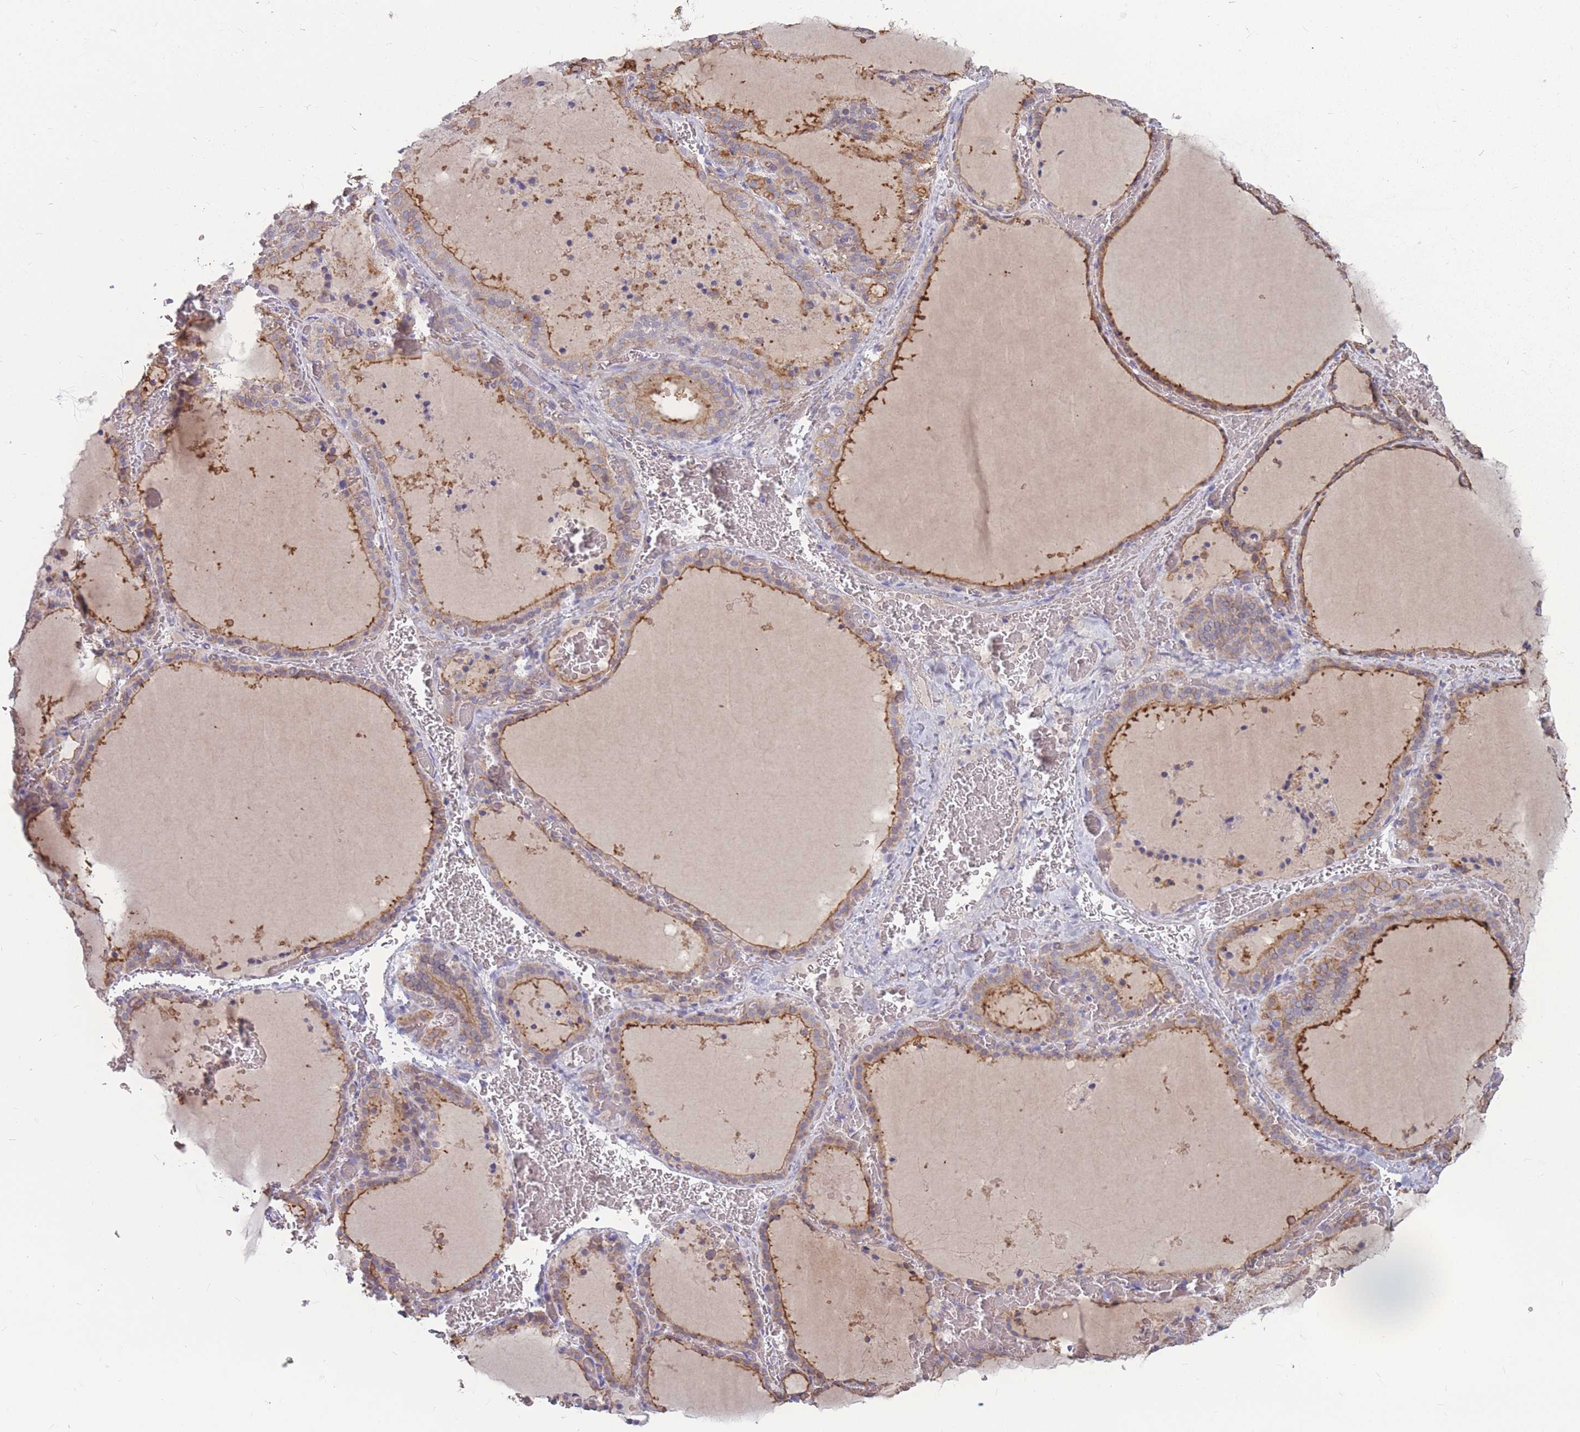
{"staining": {"intensity": "moderate", "quantity": "25%-75%", "location": "cytoplasmic/membranous"}, "tissue": "thyroid gland", "cell_type": "Glandular cells", "image_type": "normal", "snomed": [{"axis": "morphology", "description": "Normal tissue, NOS"}, {"axis": "topography", "description": "Thyroid gland"}], "caption": "Benign thyroid gland was stained to show a protein in brown. There is medium levels of moderate cytoplasmic/membranous expression in approximately 25%-75% of glandular cells. (IHC, brightfield microscopy, high magnification).", "gene": "GNA11", "patient": {"sex": "female", "age": 39}}